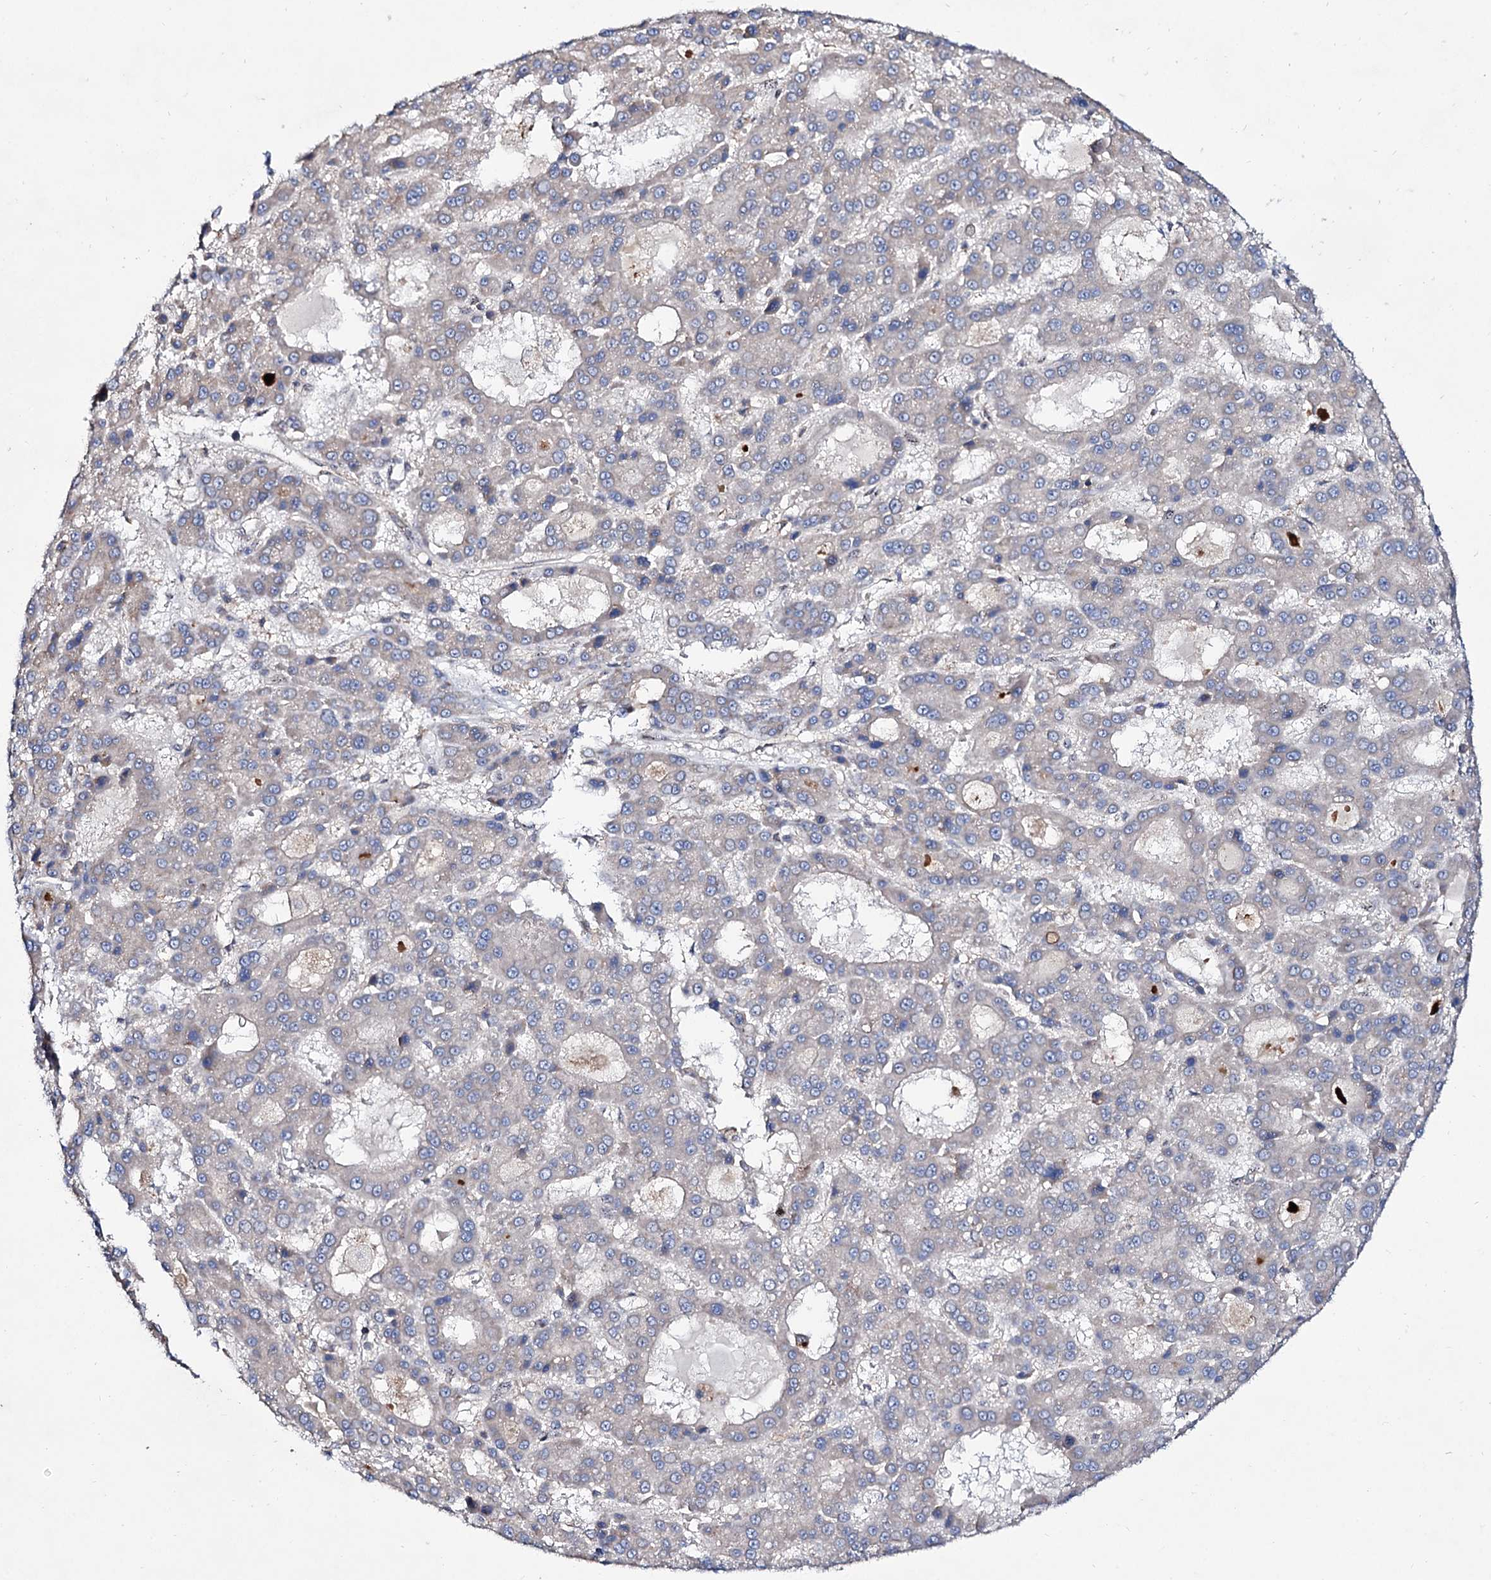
{"staining": {"intensity": "negative", "quantity": "none", "location": "none"}, "tissue": "liver cancer", "cell_type": "Tumor cells", "image_type": "cancer", "snomed": [{"axis": "morphology", "description": "Carcinoma, Hepatocellular, NOS"}, {"axis": "topography", "description": "Liver"}], "caption": "There is no significant expression in tumor cells of liver hepatocellular carcinoma.", "gene": "SEC24A", "patient": {"sex": "male", "age": 70}}